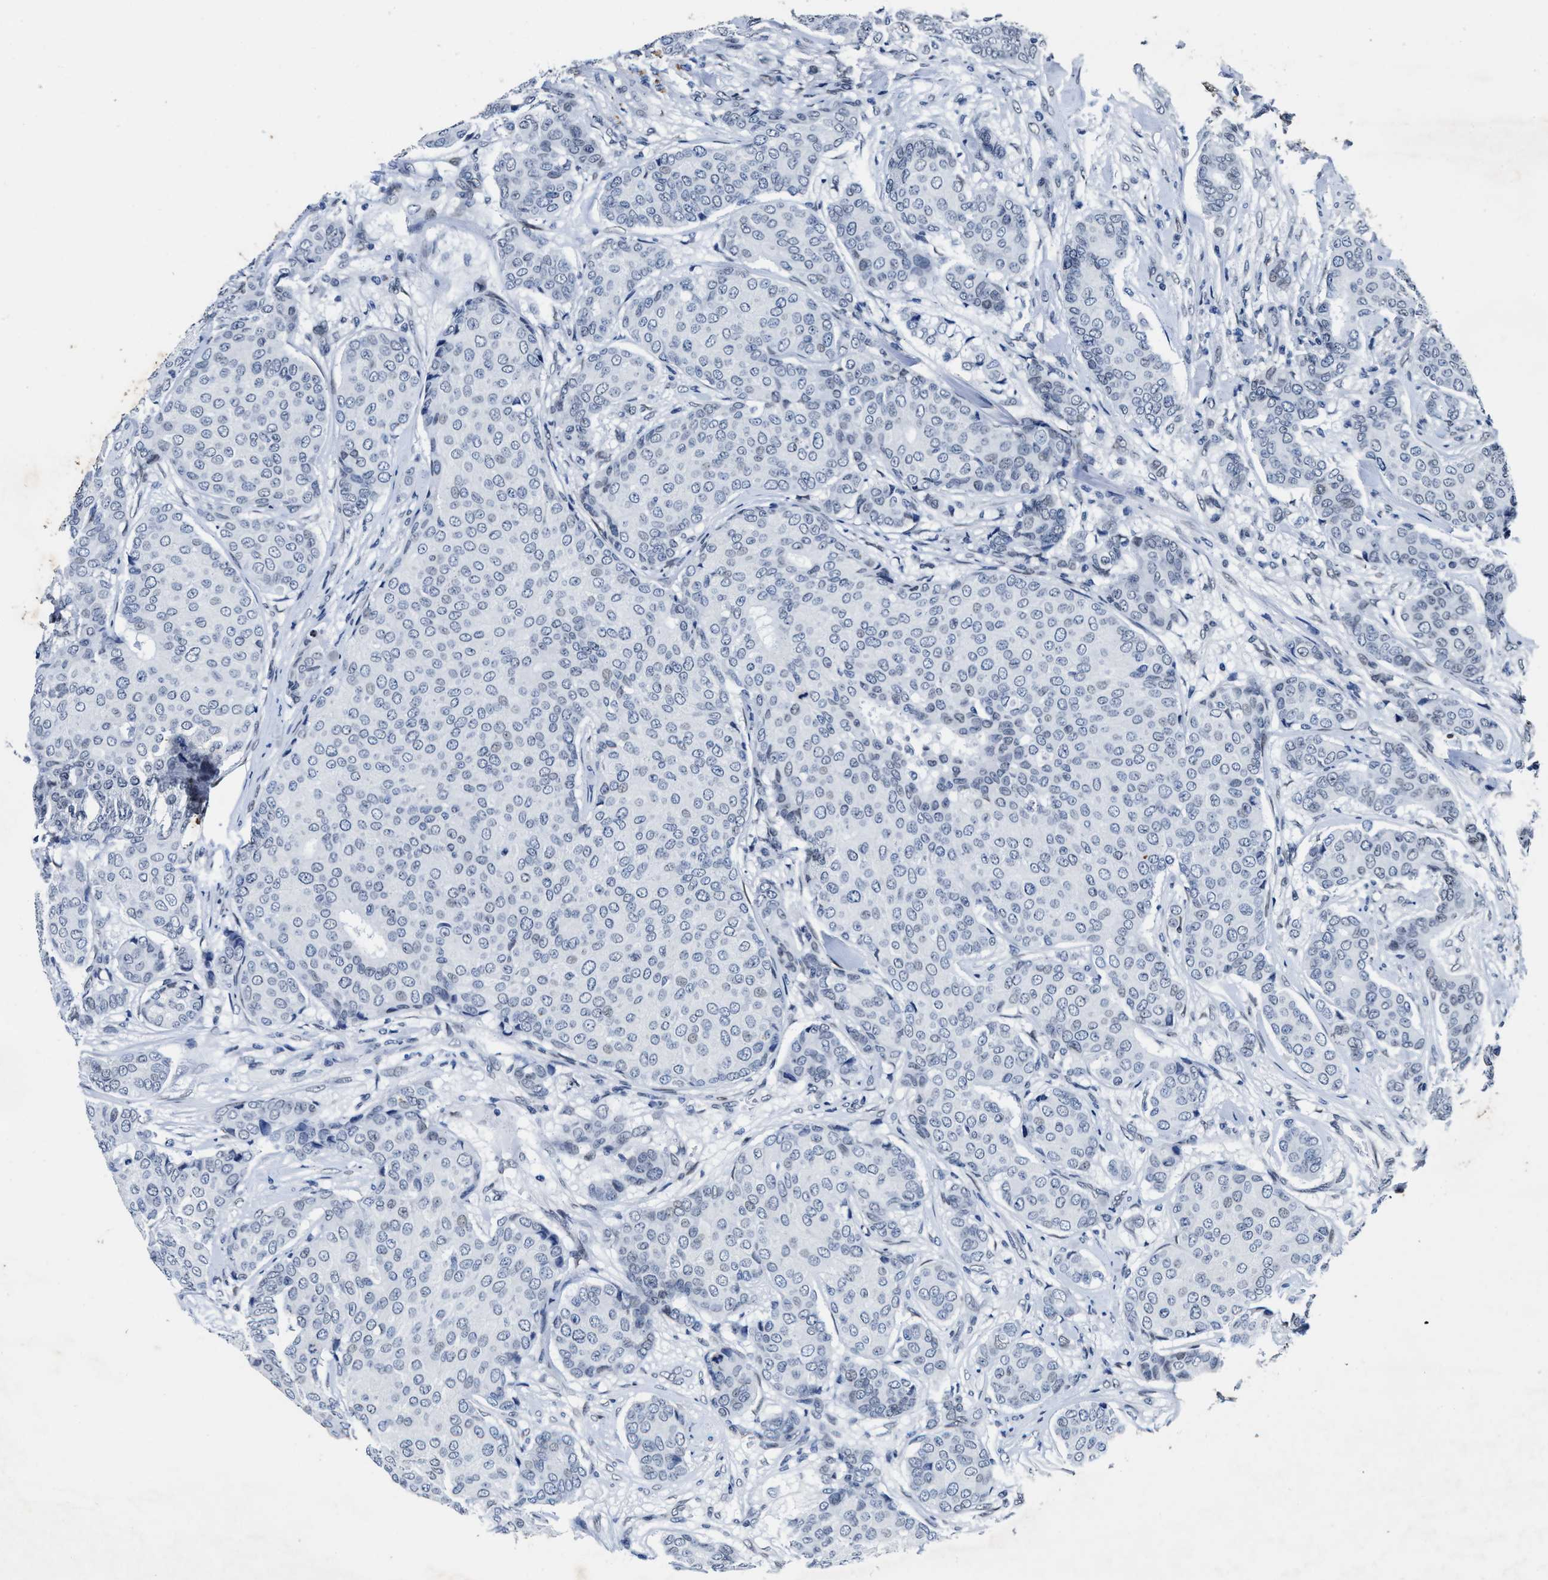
{"staining": {"intensity": "negative", "quantity": "none", "location": "none"}, "tissue": "breast cancer", "cell_type": "Tumor cells", "image_type": "cancer", "snomed": [{"axis": "morphology", "description": "Duct carcinoma"}, {"axis": "topography", "description": "Breast"}], "caption": "Photomicrograph shows no protein expression in tumor cells of breast cancer (intraductal carcinoma) tissue.", "gene": "UBN2", "patient": {"sex": "female", "age": 75}}